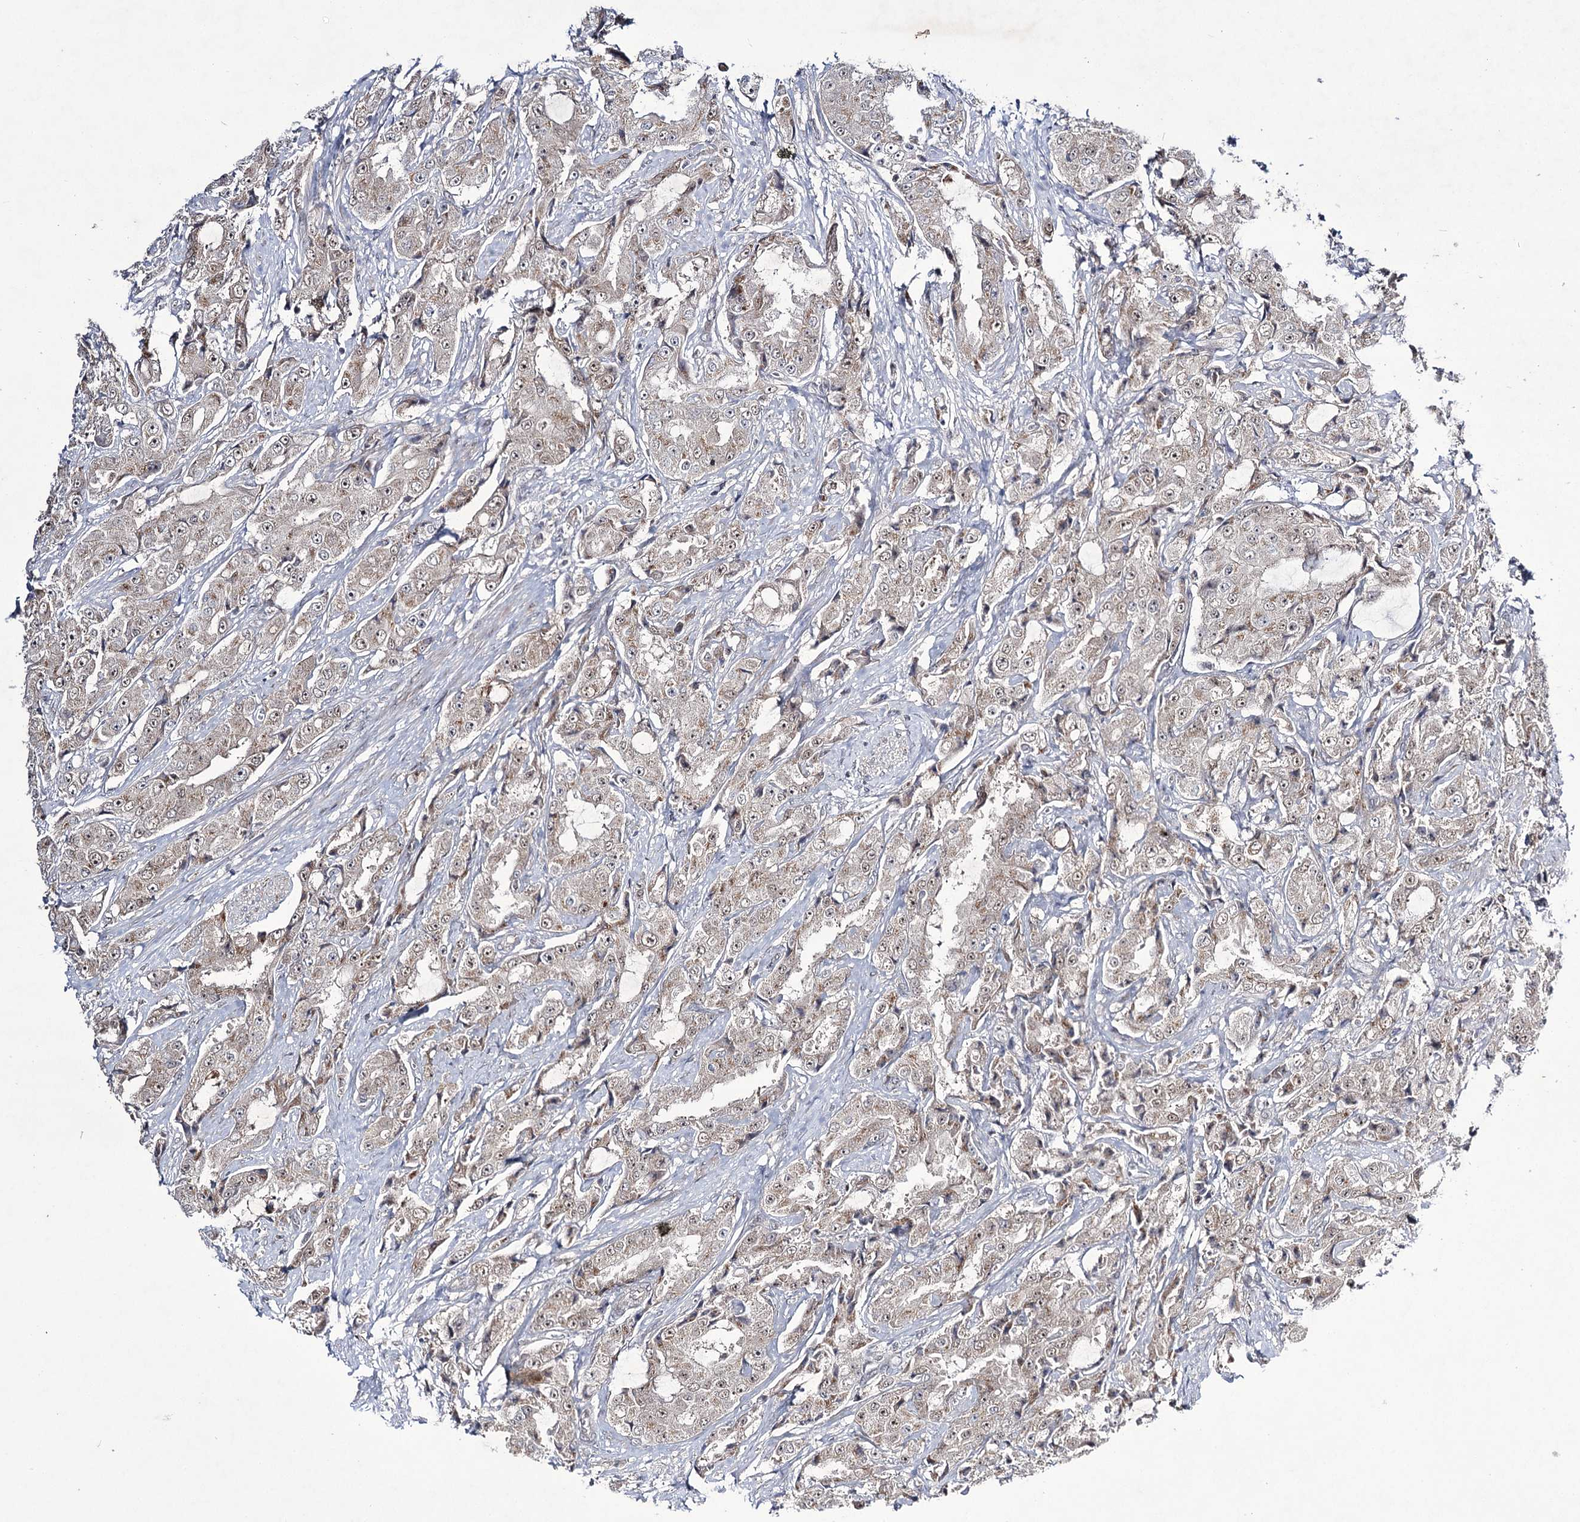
{"staining": {"intensity": "weak", "quantity": "25%-75%", "location": "cytoplasmic/membranous"}, "tissue": "prostate cancer", "cell_type": "Tumor cells", "image_type": "cancer", "snomed": [{"axis": "morphology", "description": "Adenocarcinoma, High grade"}, {"axis": "topography", "description": "Prostate"}], "caption": "Protein staining of adenocarcinoma (high-grade) (prostate) tissue shows weak cytoplasmic/membranous staining in about 25%-75% of tumor cells.", "gene": "HOXC11", "patient": {"sex": "male", "age": 73}}